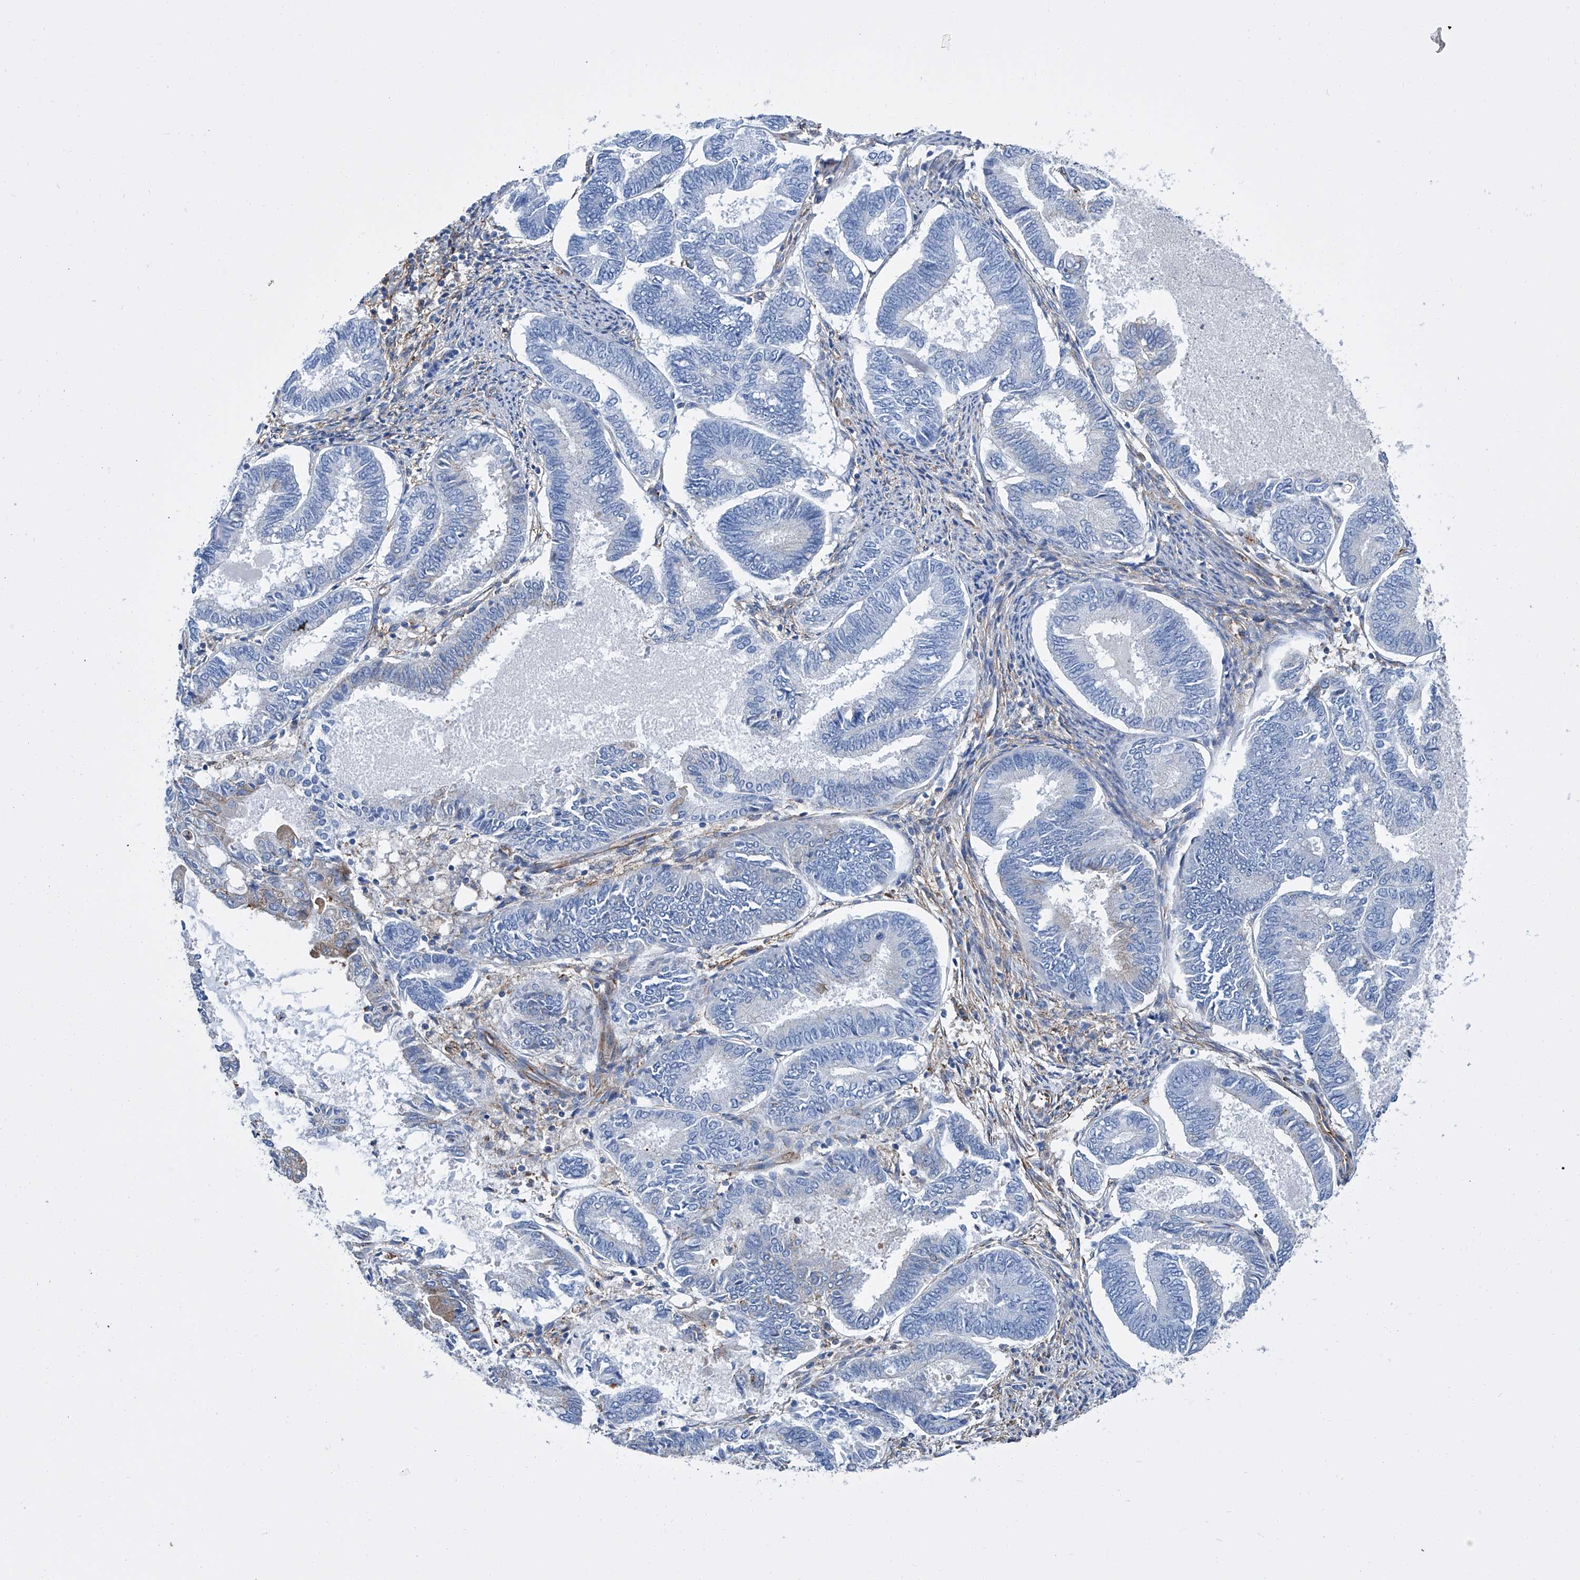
{"staining": {"intensity": "weak", "quantity": "<25%", "location": "cytoplasmic/membranous"}, "tissue": "endometrial cancer", "cell_type": "Tumor cells", "image_type": "cancer", "snomed": [{"axis": "morphology", "description": "Adenocarcinoma, NOS"}, {"axis": "topography", "description": "Endometrium"}], "caption": "This image is of endometrial adenocarcinoma stained with immunohistochemistry to label a protein in brown with the nuclei are counter-stained blue. There is no staining in tumor cells.", "gene": "GPT", "patient": {"sex": "female", "age": 86}}